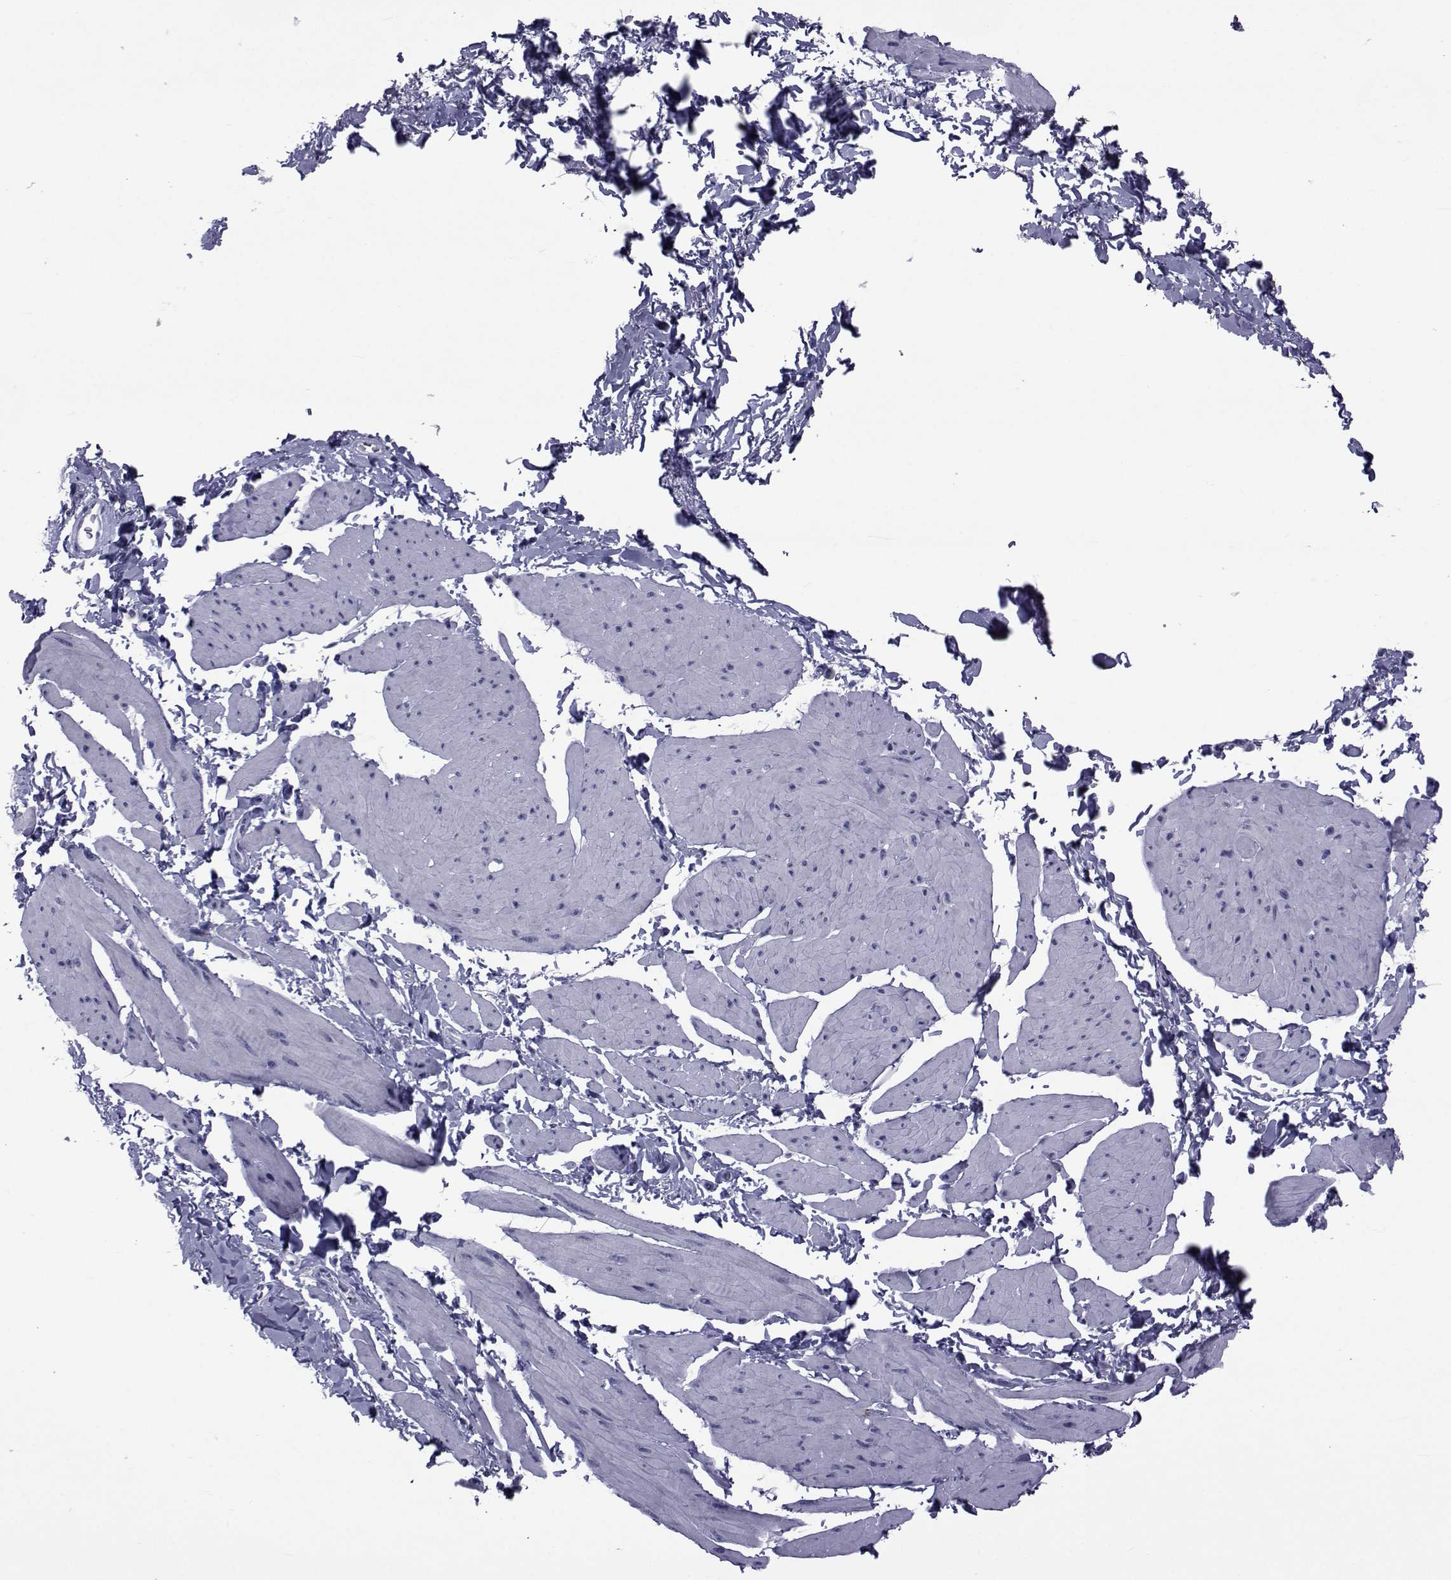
{"staining": {"intensity": "negative", "quantity": "none", "location": "none"}, "tissue": "smooth muscle", "cell_type": "Smooth muscle cells", "image_type": "normal", "snomed": [{"axis": "morphology", "description": "Normal tissue, NOS"}, {"axis": "topography", "description": "Adipose tissue"}, {"axis": "topography", "description": "Smooth muscle"}, {"axis": "topography", "description": "Peripheral nerve tissue"}], "caption": "This image is of unremarkable smooth muscle stained with immunohistochemistry (IHC) to label a protein in brown with the nuclei are counter-stained blue. There is no staining in smooth muscle cells. (DAB (3,3'-diaminobenzidine) IHC with hematoxylin counter stain).", "gene": "GKAP1", "patient": {"sex": "male", "age": 83}}